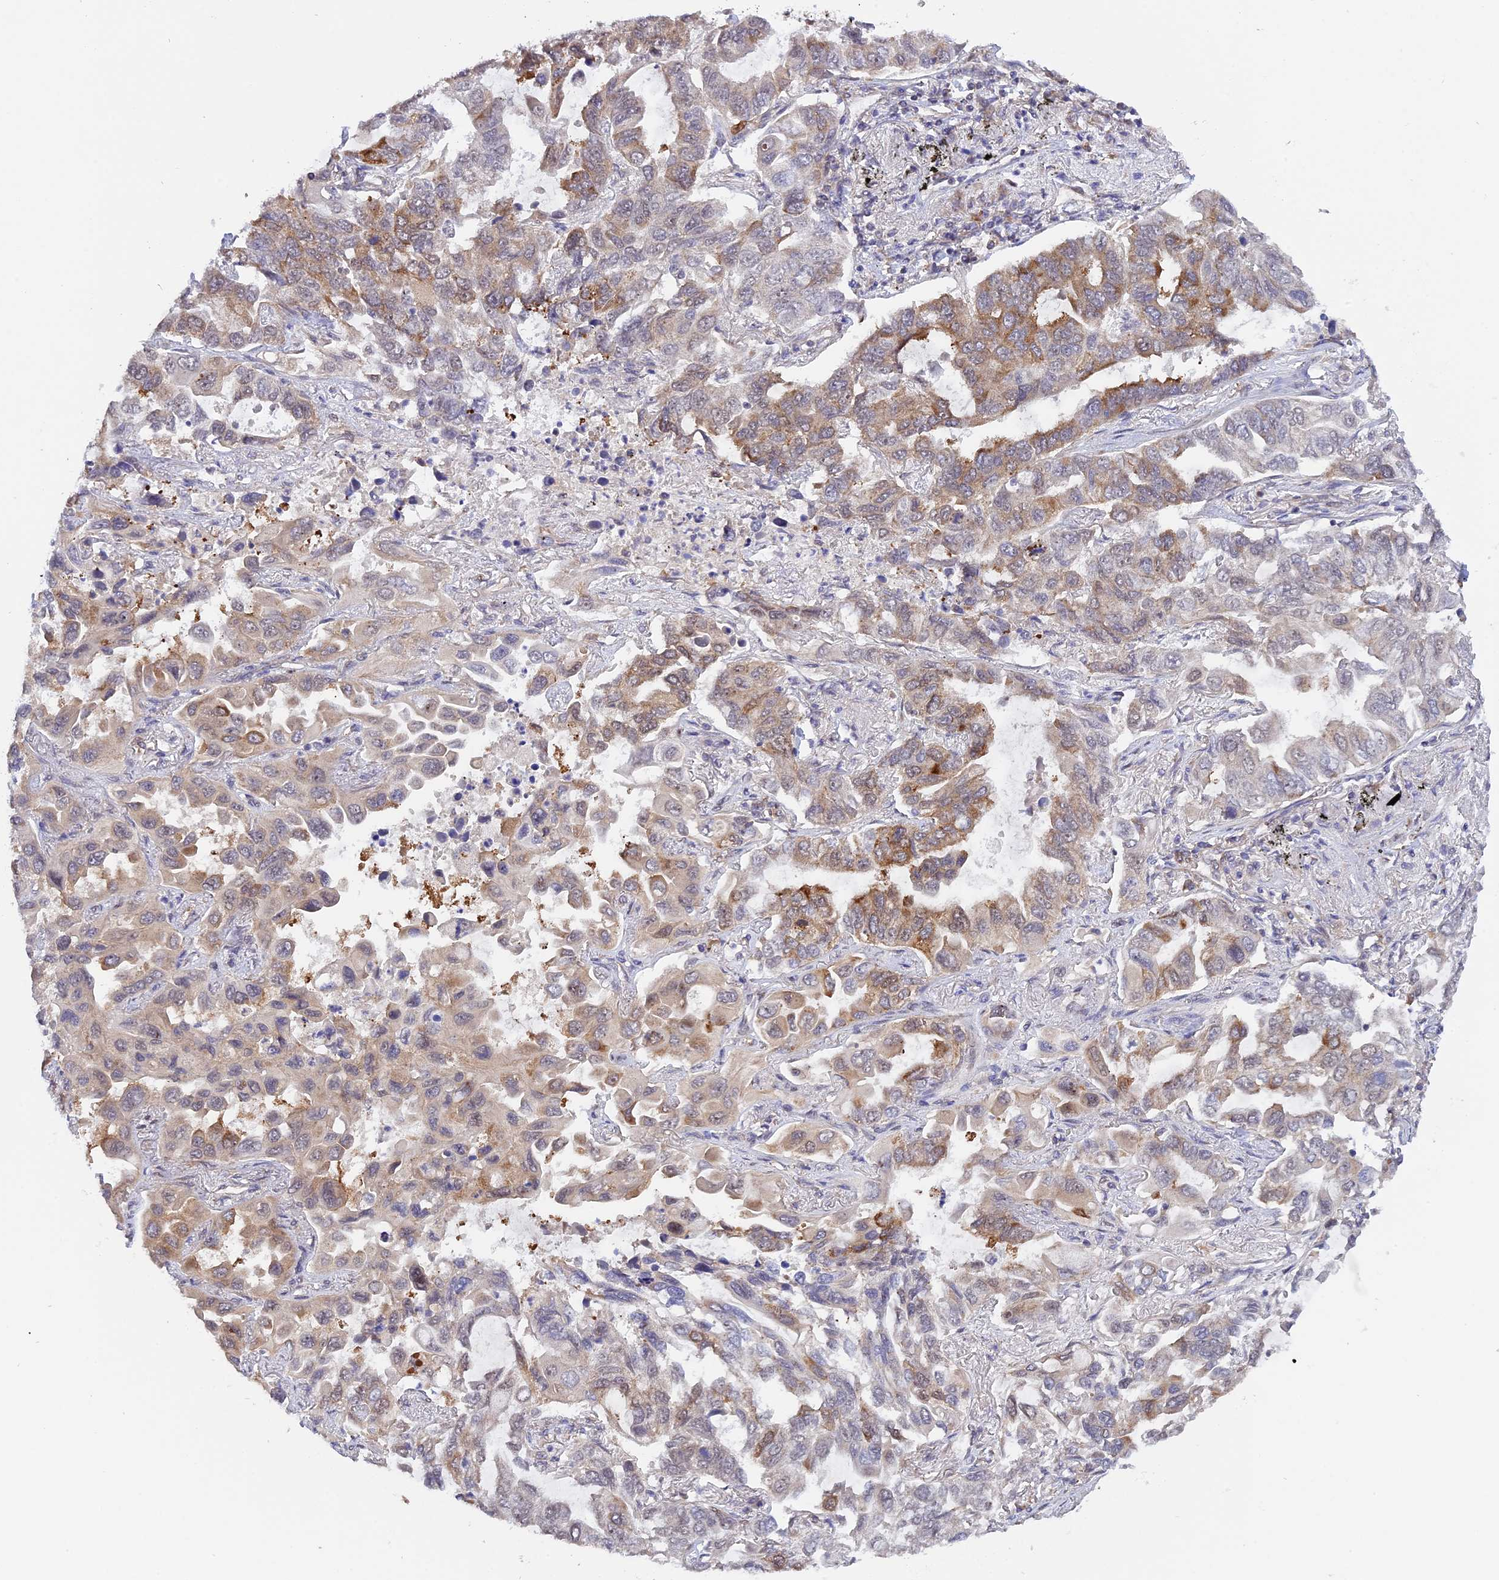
{"staining": {"intensity": "moderate", "quantity": "<25%", "location": "cytoplasmic/membranous"}, "tissue": "lung cancer", "cell_type": "Tumor cells", "image_type": "cancer", "snomed": [{"axis": "morphology", "description": "Adenocarcinoma, NOS"}, {"axis": "topography", "description": "Lung"}], "caption": "Adenocarcinoma (lung) was stained to show a protein in brown. There is low levels of moderate cytoplasmic/membranous expression in approximately <25% of tumor cells. The protein of interest is shown in brown color, while the nuclei are stained blue.", "gene": "ZNF428", "patient": {"sex": "male", "age": 64}}